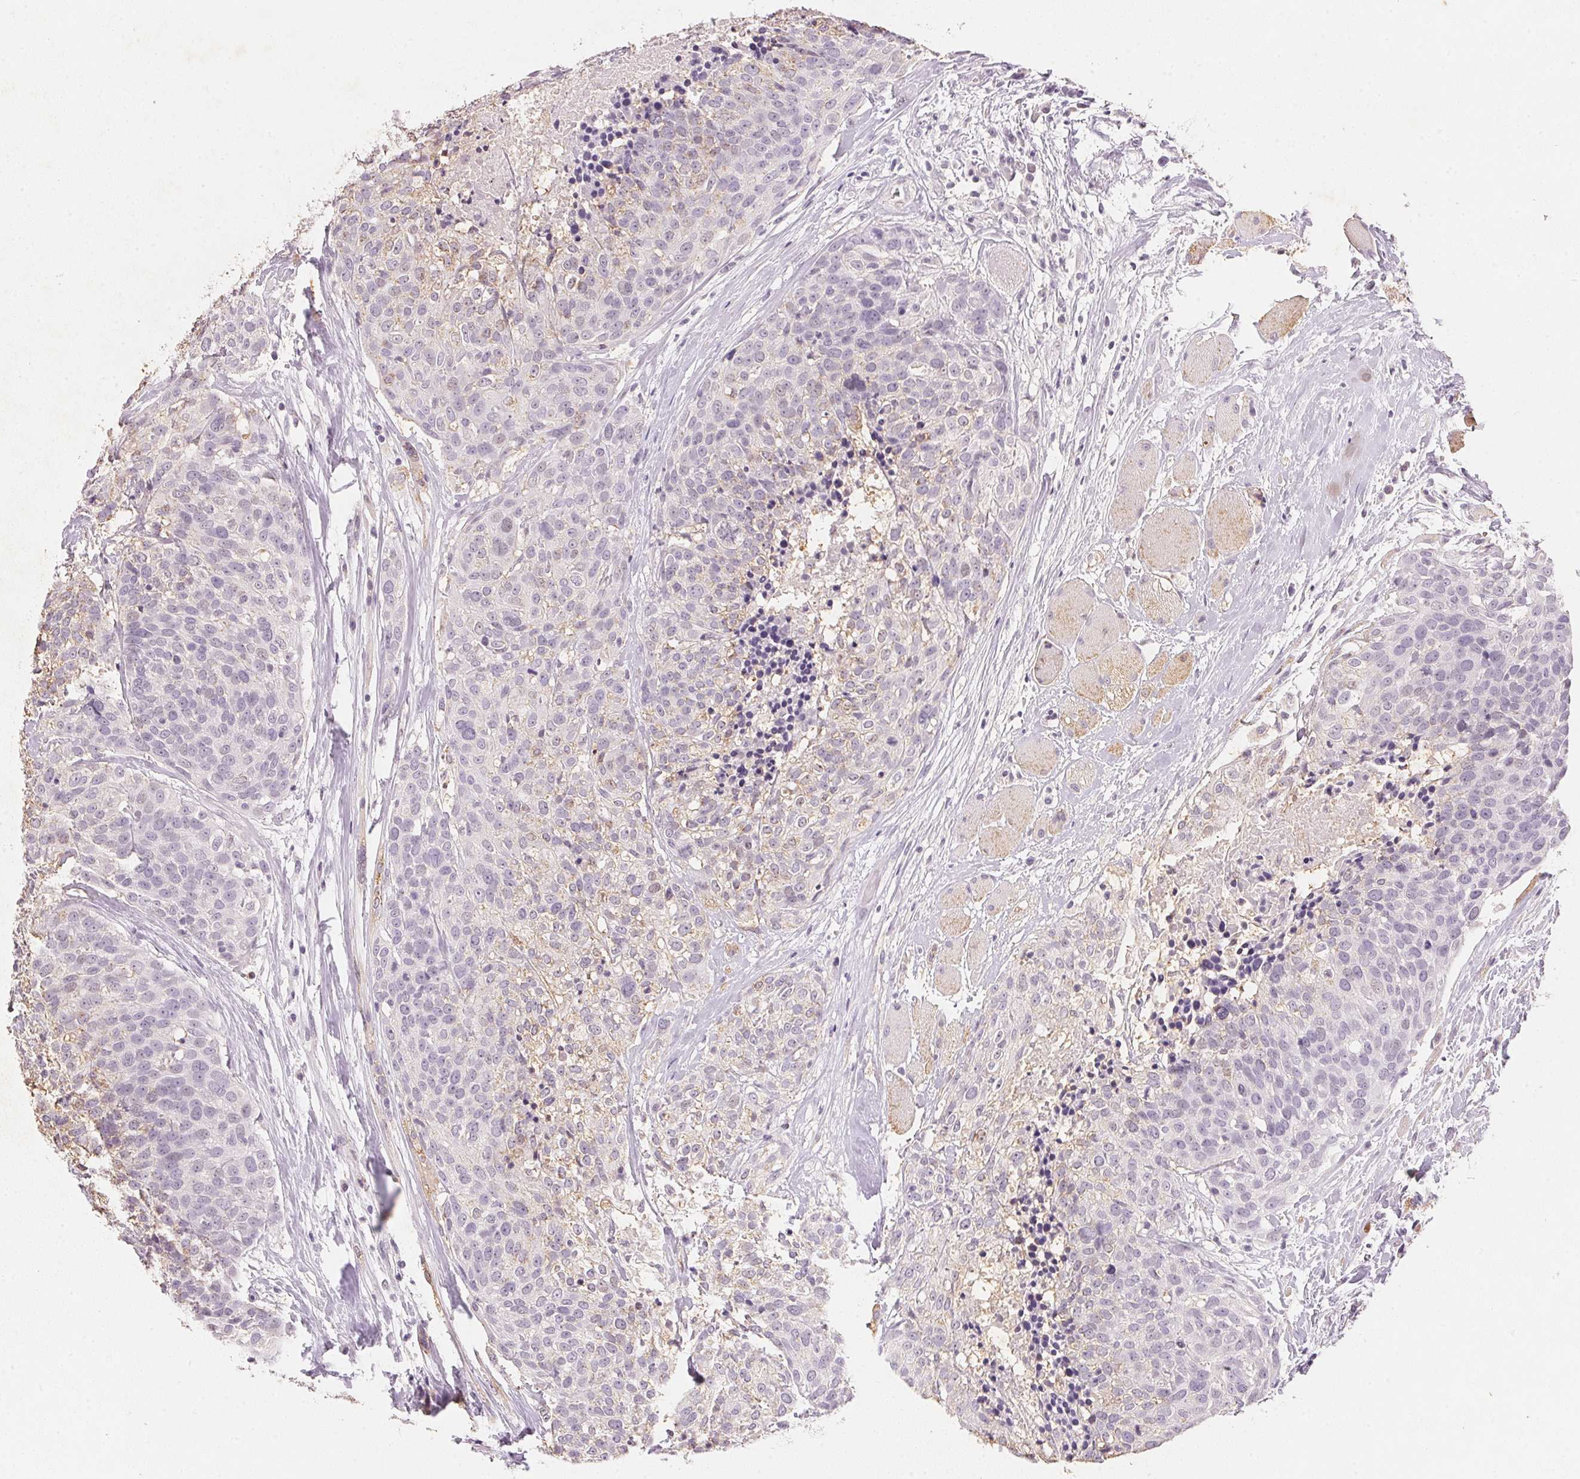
{"staining": {"intensity": "negative", "quantity": "none", "location": "none"}, "tissue": "head and neck cancer", "cell_type": "Tumor cells", "image_type": "cancer", "snomed": [{"axis": "morphology", "description": "Squamous cell carcinoma, NOS"}, {"axis": "topography", "description": "Oral tissue"}, {"axis": "topography", "description": "Head-Neck"}], "caption": "This is an immunohistochemistry (IHC) micrograph of human squamous cell carcinoma (head and neck). There is no expression in tumor cells.", "gene": "SMTN", "patient": {"sex": "male", "age": 64}}